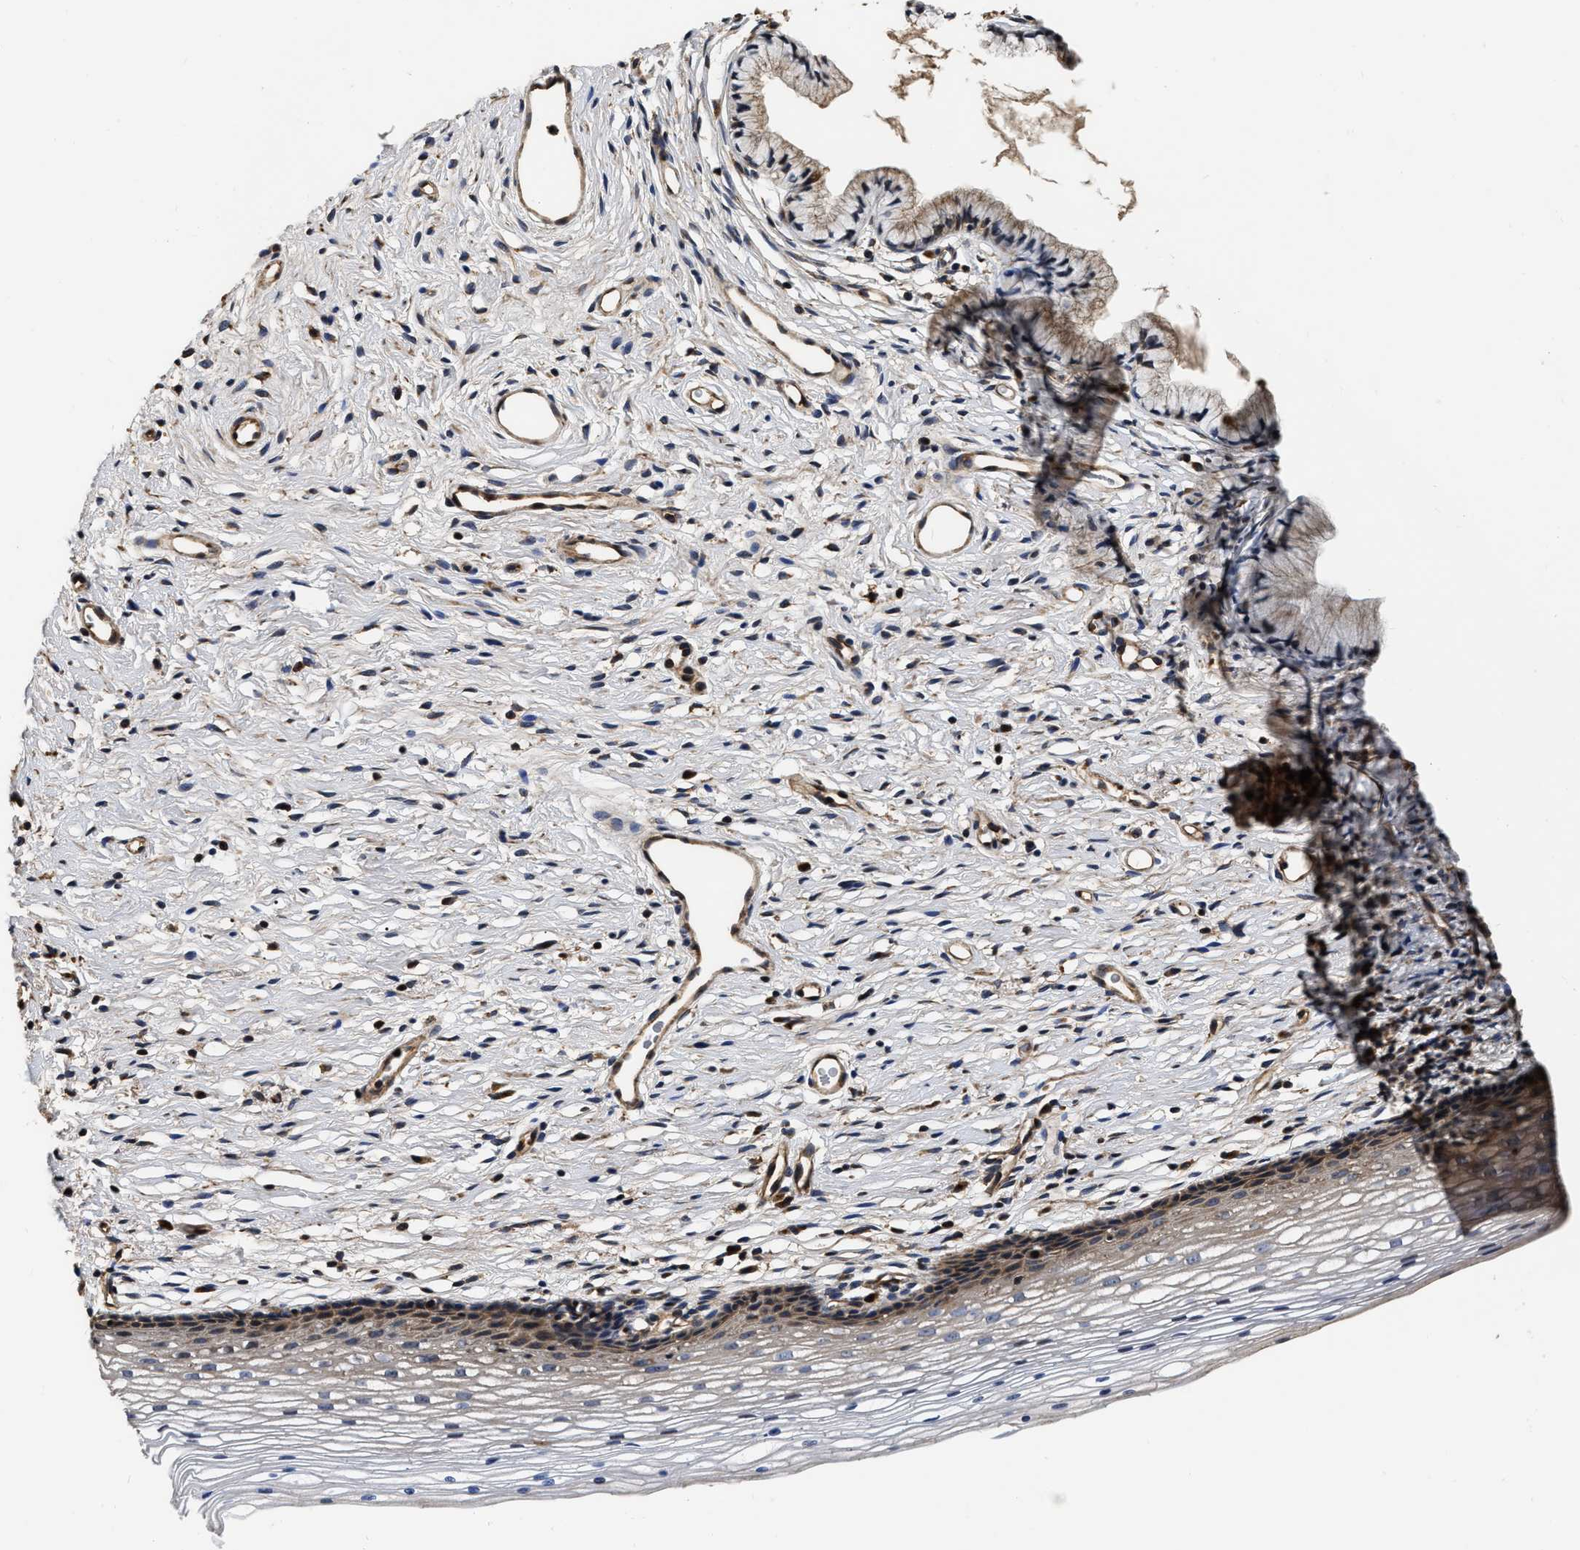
{"staining": {"intensity": "weak", "quantity": "25%-75%", "location": "cytoplasmic/membranous"}, "tissue": "cervix", "cell_type": "Glandular cells", "image_type": "normal", "snomed": [{"axis": "morphology", "description": "Normal tissue, NOS"}, {"axis": "topography", "description": "Cervix"}], "caption": "Protein analysis of unremarkable cervix demonstrates weak cytoplasmic/membranous staining in about 25%-75% of glandular cells. (brown staining indicates protein expression, while blue staining denotes nuclei).", "gene": "ABCG8", "patient": {"sex": "female", "age": 77}}